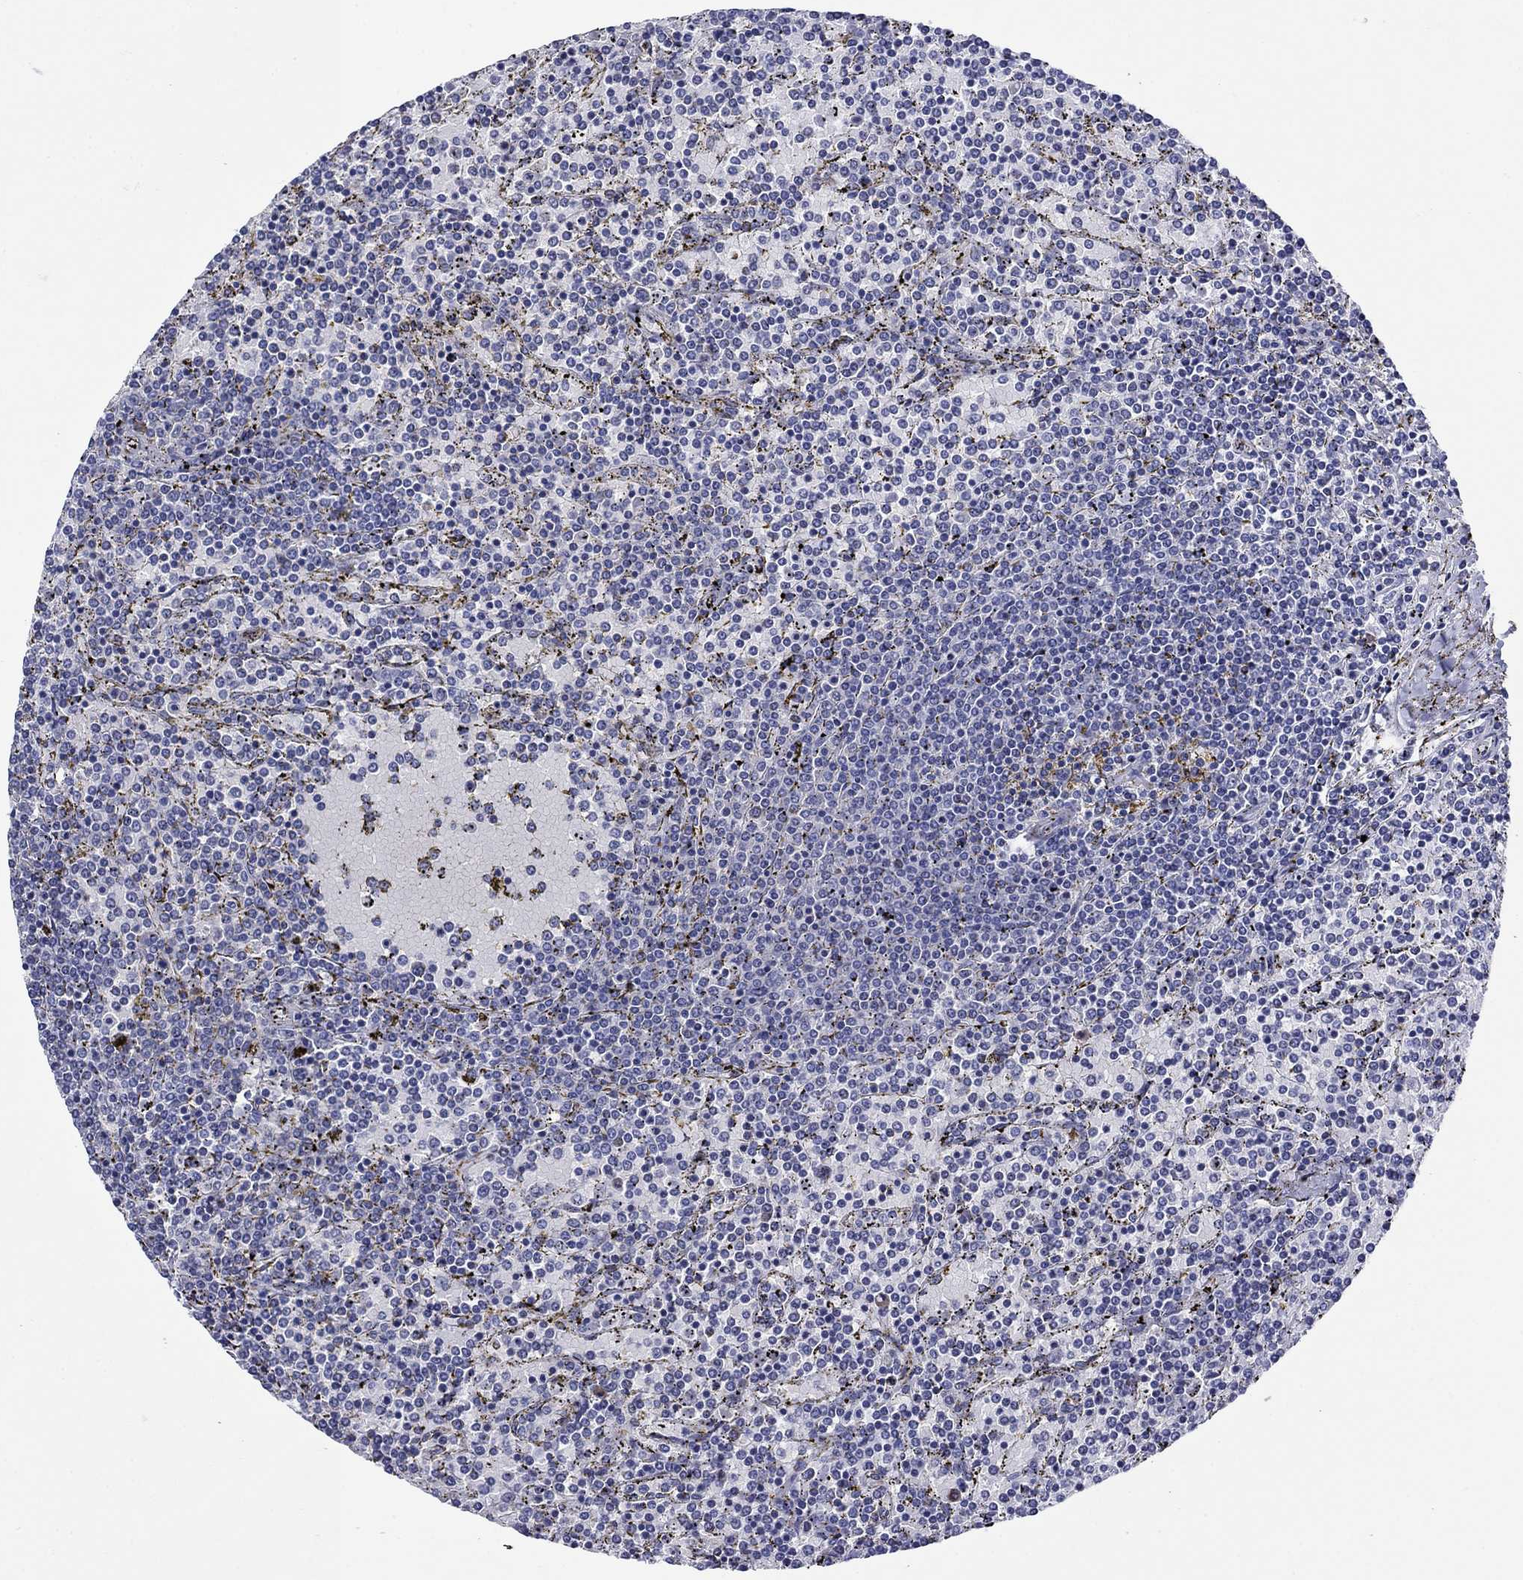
{"staining": {"intensity": "negative", "quantity": "none", "location": "none"}, "tissue": "lymphoma", "cell_type": "Tumor cells", "image_type": "cancer", "snomed": [{"axis": "morphology", "description": "Malignant lymphoma, non-Hodgkin's type, Low grade"}, {"axis": "topography", "description": "Spleen"}], "caption": "High magnification brightfield microscopy of lymphoma stained with DAB (3,3'-diaminobenzidine) (brown) and counterstained with hematoxylin (blue): tumor cells show no significant staining.", "gene": "APOA2", "patient": {"sex": "female", "age": 77}}